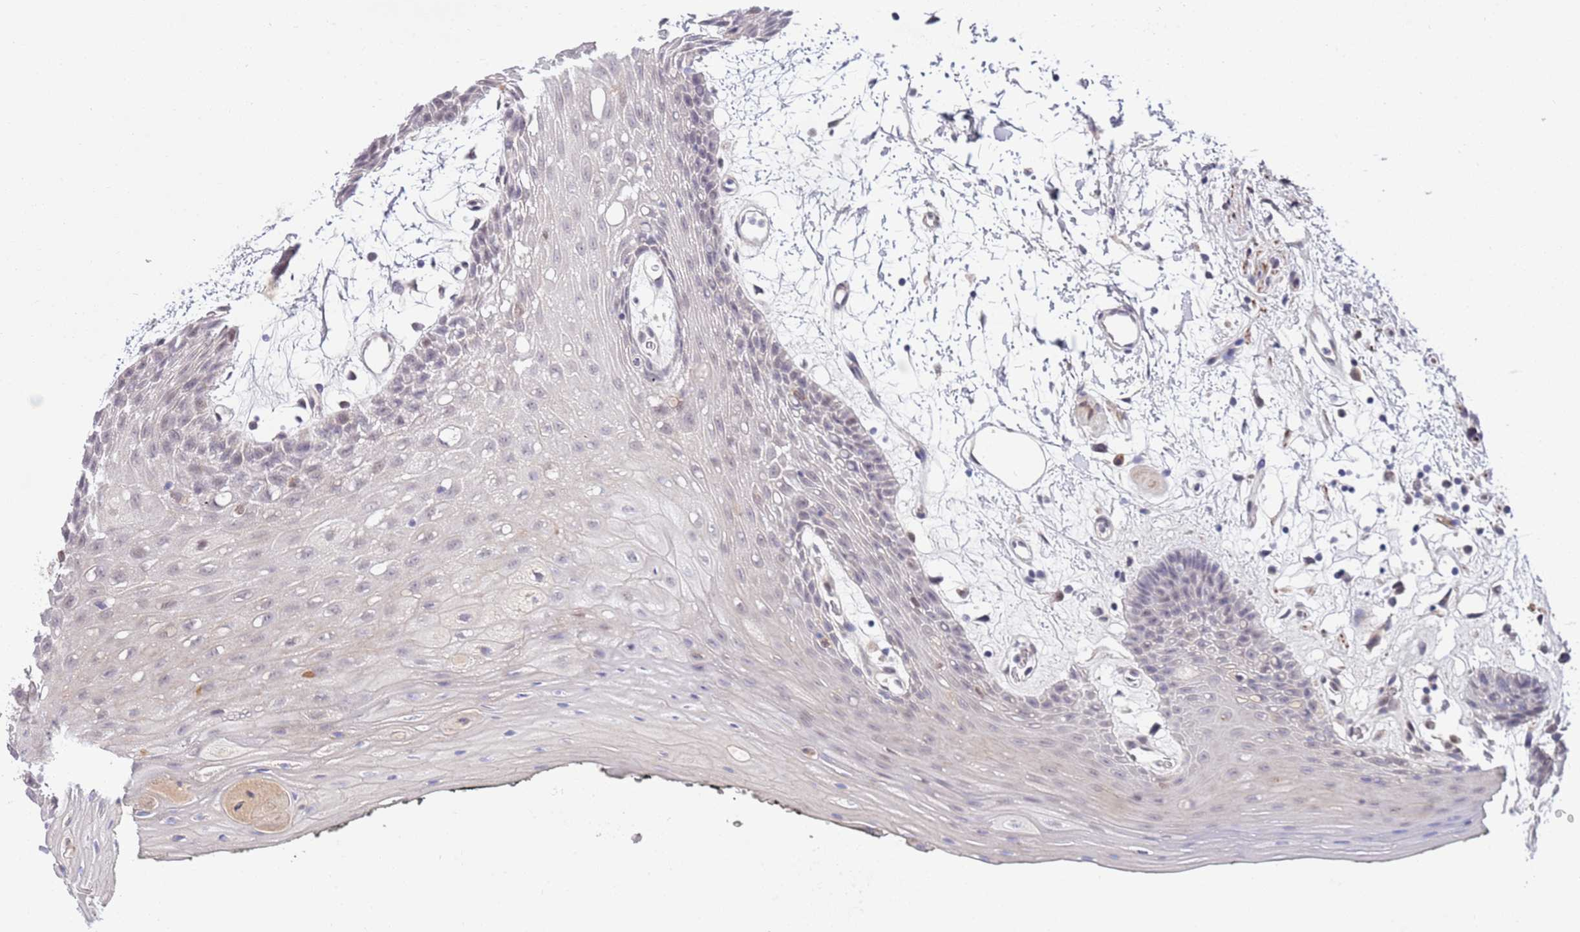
{"staining": {"intensity": "negative", "quantity": "none", "location": "none"}, "tissue": "oral mucosa", "cell_type": "Squamous epithelial cells", "image_type": "normal", "snomed": [{"axis": "morphology", "description": "Normal tissue, NOS"}, {"axis": "topography", "description": "Oral tissue"}, {"axis": "topography", "description": "Tounge, NOS"}], "caption": "Immunohistochemistry histopathology image of unremarkable oral mucosa: oral mucosa stained with DAB (3,3'-diaminobenzidine) demonstrates no significant protein staining in squamous epithelial cells. (DAB (3,3'-diaminobenzidine) IHC with hematoxylin counter stain).", "gene": "NLRP6", "patient": {"sex": "female", "age": 59}}